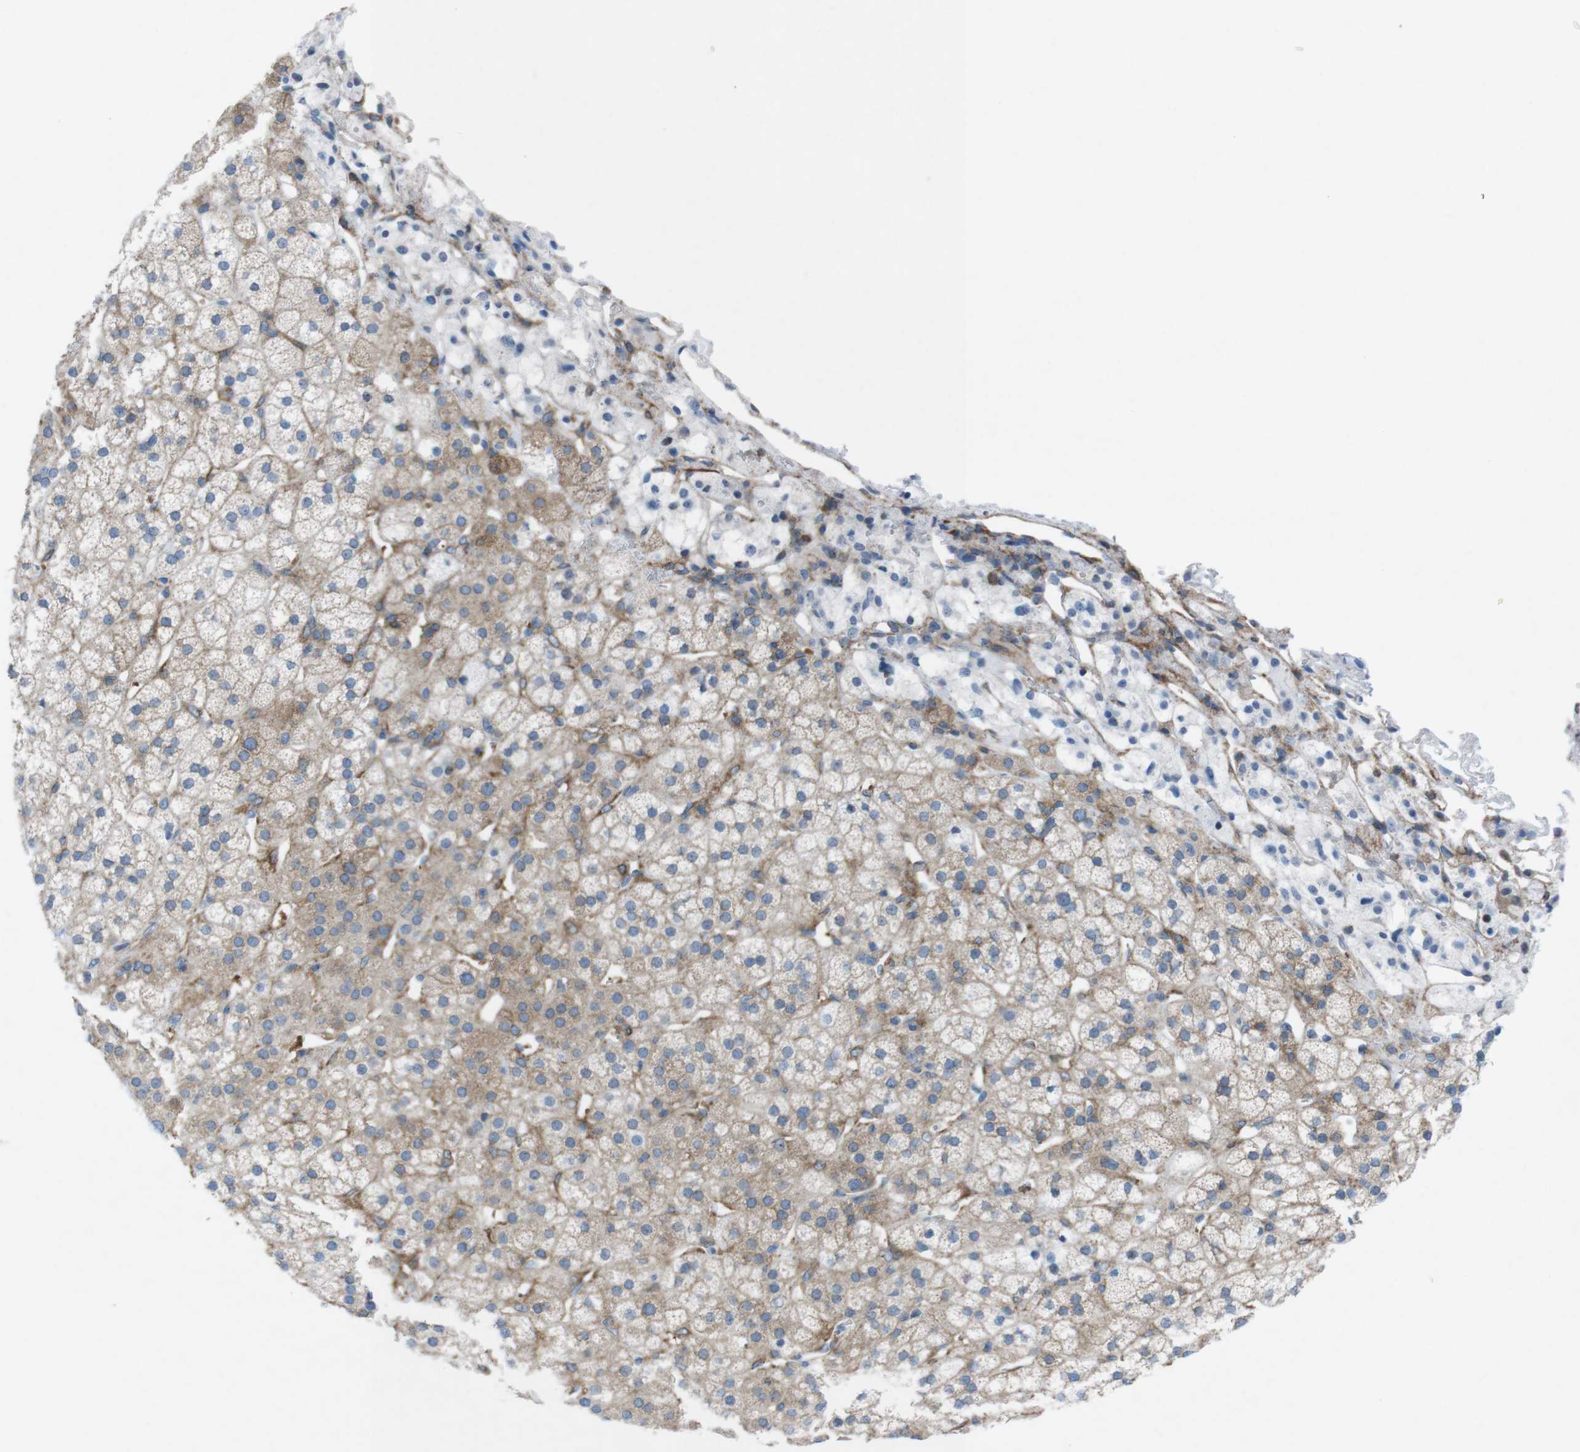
{"staining": {"intensity": "moderate", "quantity": "25%-75%", "location": "cytoplasmic/membranous"}, "tissue": "adrenal gland", "cell_type": "Glandular cells", "image_type": "normal", "snomed": [{"axis": "morphology", "description": "Normal tissue, NOS"}, {"axis": "topography", "description": "Adrenal gland"}], "caption": "Immunohistochemical staining of normal adrenal gland reveals moderate cytoplasmic/membranous protein expression in approximately 25%-75% of glandular cells.", "gene": "DIAPH2", "patient": {"sex": "male", "age": 56}}